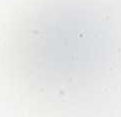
{"staining": {"intensity": "moderate", "quantity": ">75%", "location": "cytoplasmic/membranous,nuclear"}, "tissue": "bronchus", "cell_type": "Respiratory epithelial cells", "image_type": "normal", "snomed": [{"axis": "morphology", "description": "Normal tissue, NOS"}, {"axis": "topography", "description": "Bronchus"}], "caption": "Immunohistochemistry (IHC) staining of benign bronchus, which displays medium levels of moderate cytoplasmic/membranous,nuclear expression in about >75% of respiratory epithelial cells indicating moderate cytoplasmic/membranous,nuclear protein expression. The staining was performed using DAB (brown) for protein detection and nuclei were counterstained in hematoxylin (blue).", "gene": "FAM78B", "patient": {"sex": "male", "age": 67}}